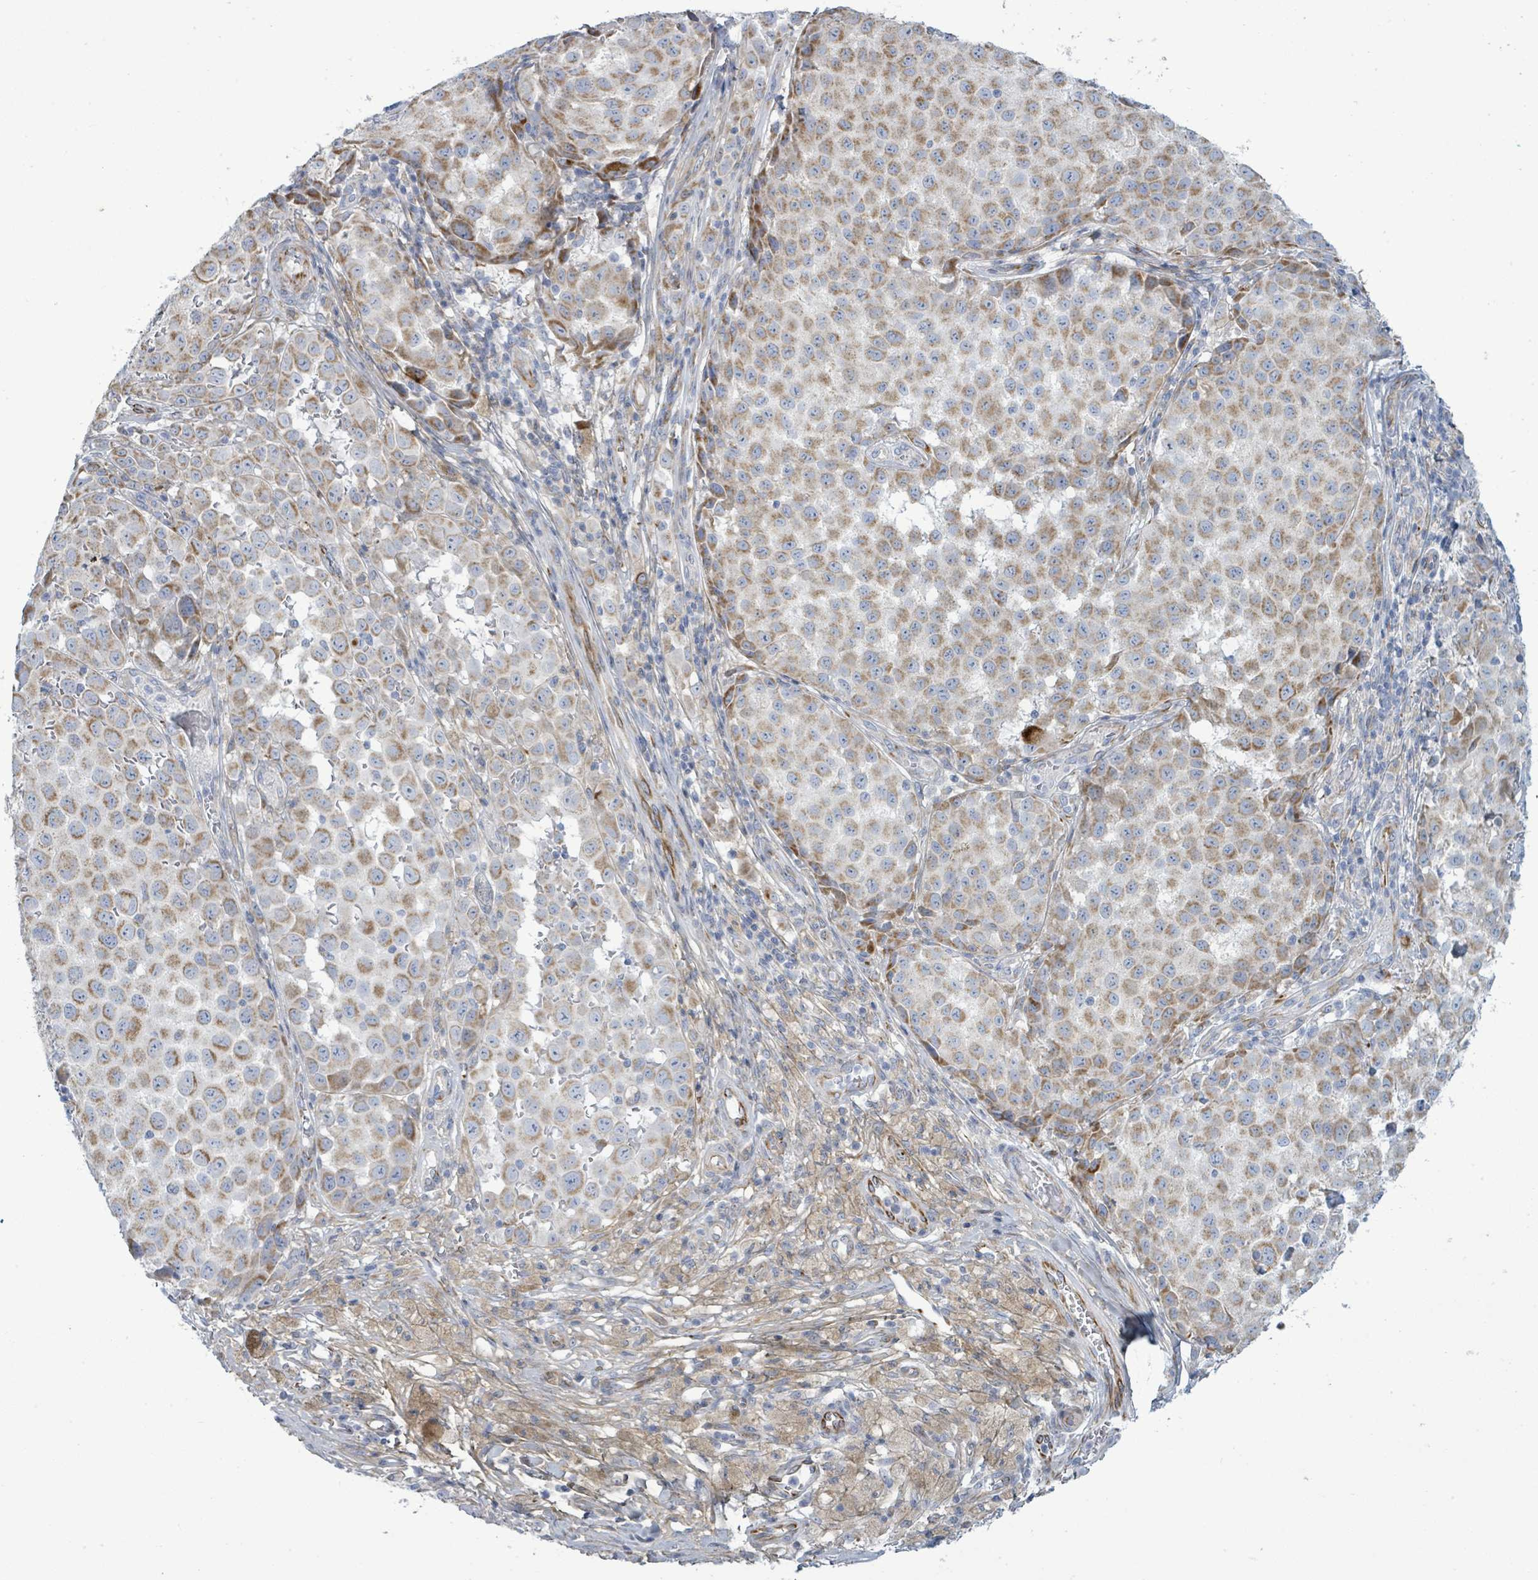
{"staining": {"intensity": "moderate", "quantity": ">75%", "location": "cytoplasmic/membranous"}, "tissue": "melanoma", "cell_type": "Tumor cells", "image_type": "cancer", "snomed": [{"axis": "morphology", "description": "Malignant melanoma, NOS"}, {"axis": "topography", "description": "Skin"}], "caption": "Melanoma was stained to show a protein in brown. There is medium levels of moderate cytoplasmic/membranous staining in approximately >75% of tumor cells.", "gene": "ALG12", "patient": {"sex": "male", "age": 64}}